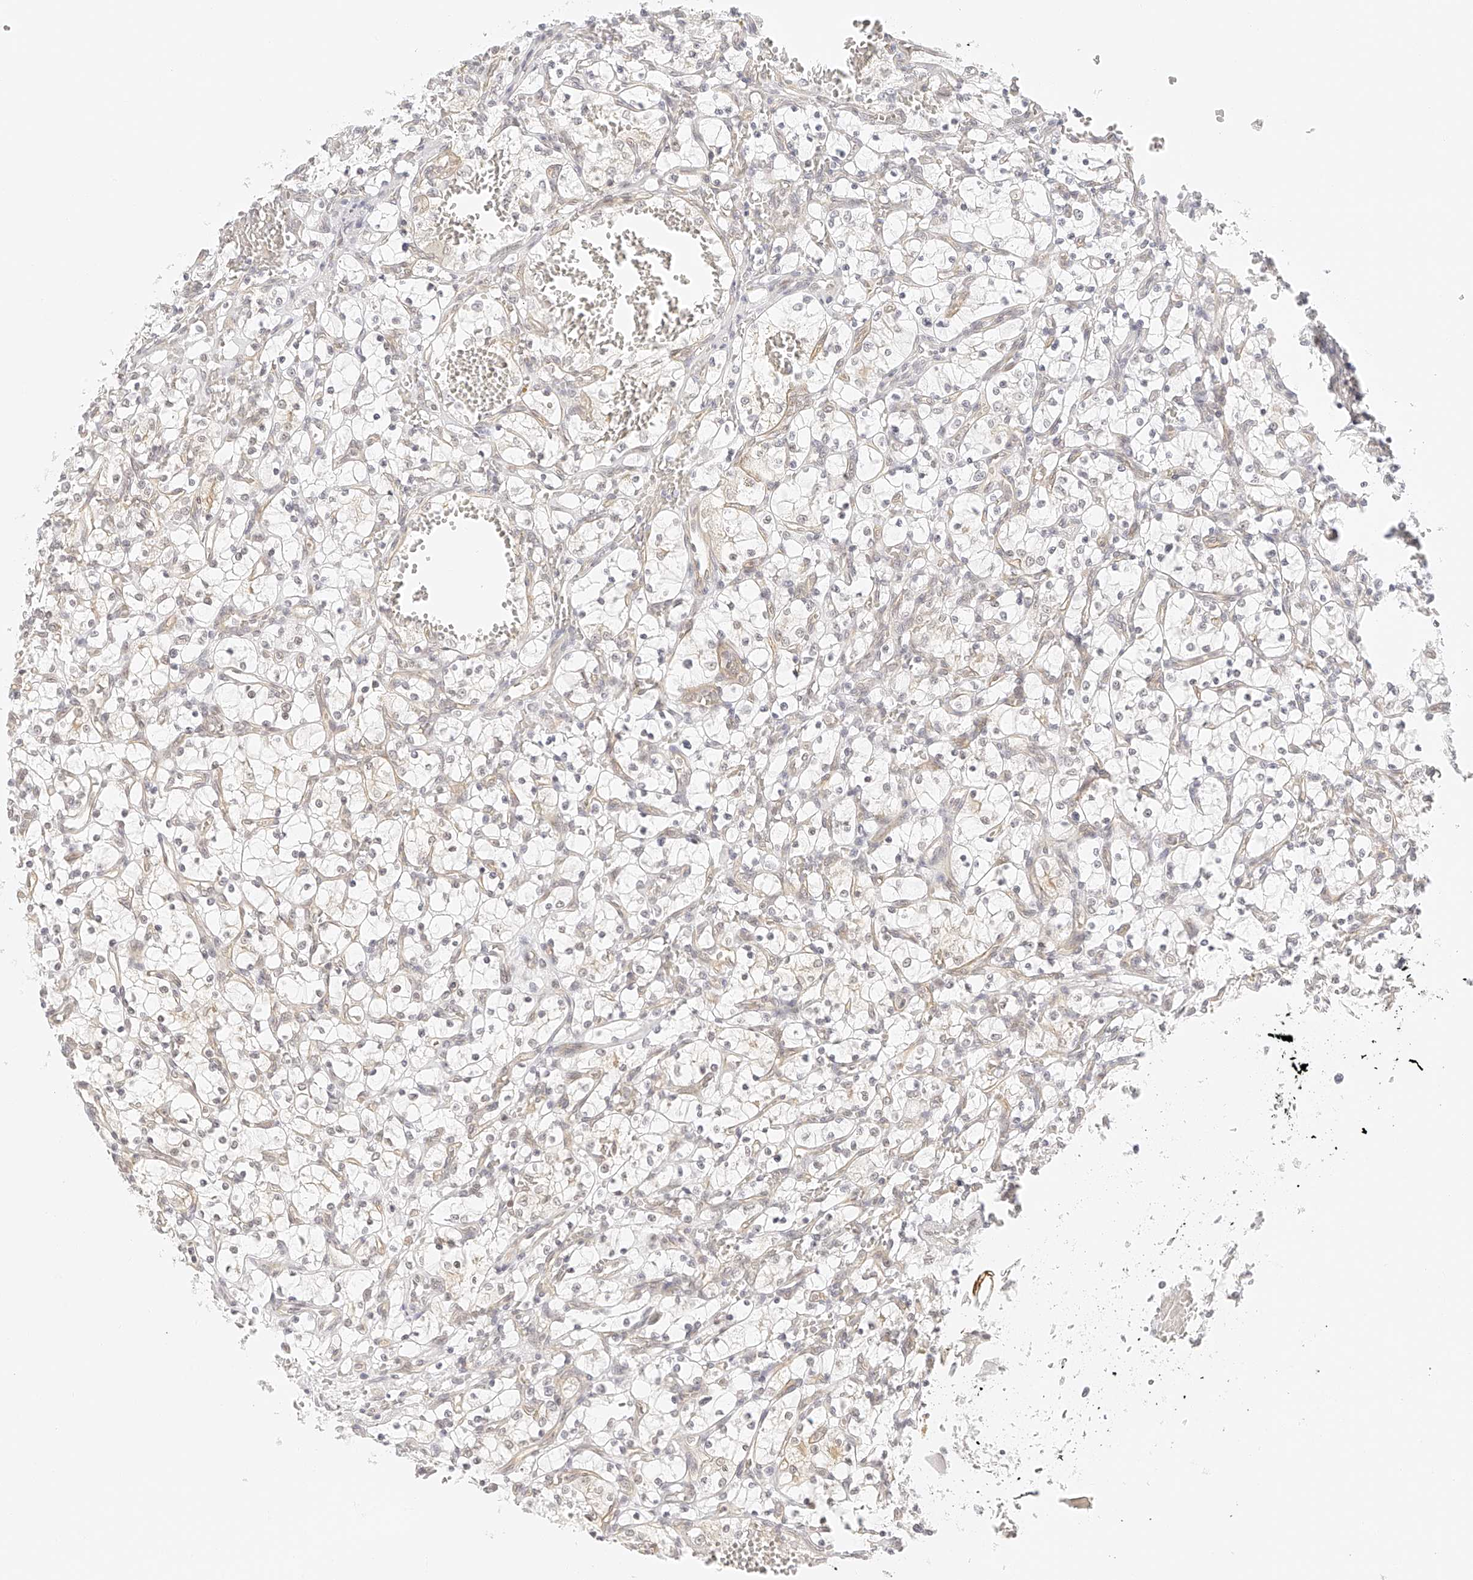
{"staining": {"intensity": "negative", "quantity": "none", "location": "none"}, "tissue": "renal cancer", "cell_type": "Tumor cells", "image_type": "cancer", "snomed": [{"axis": "morphology", "description": "Adenocarcinoma, NOS"}, {"axis": "topography", "description": "Kidney"}], "caption": "Renal cancer (adenocarcinoma) was stained to show a protein in brown. There is no significant expression in tumor cells.", "gene": "ZFP69", "patient": {"sex": "female", "age": 69}}